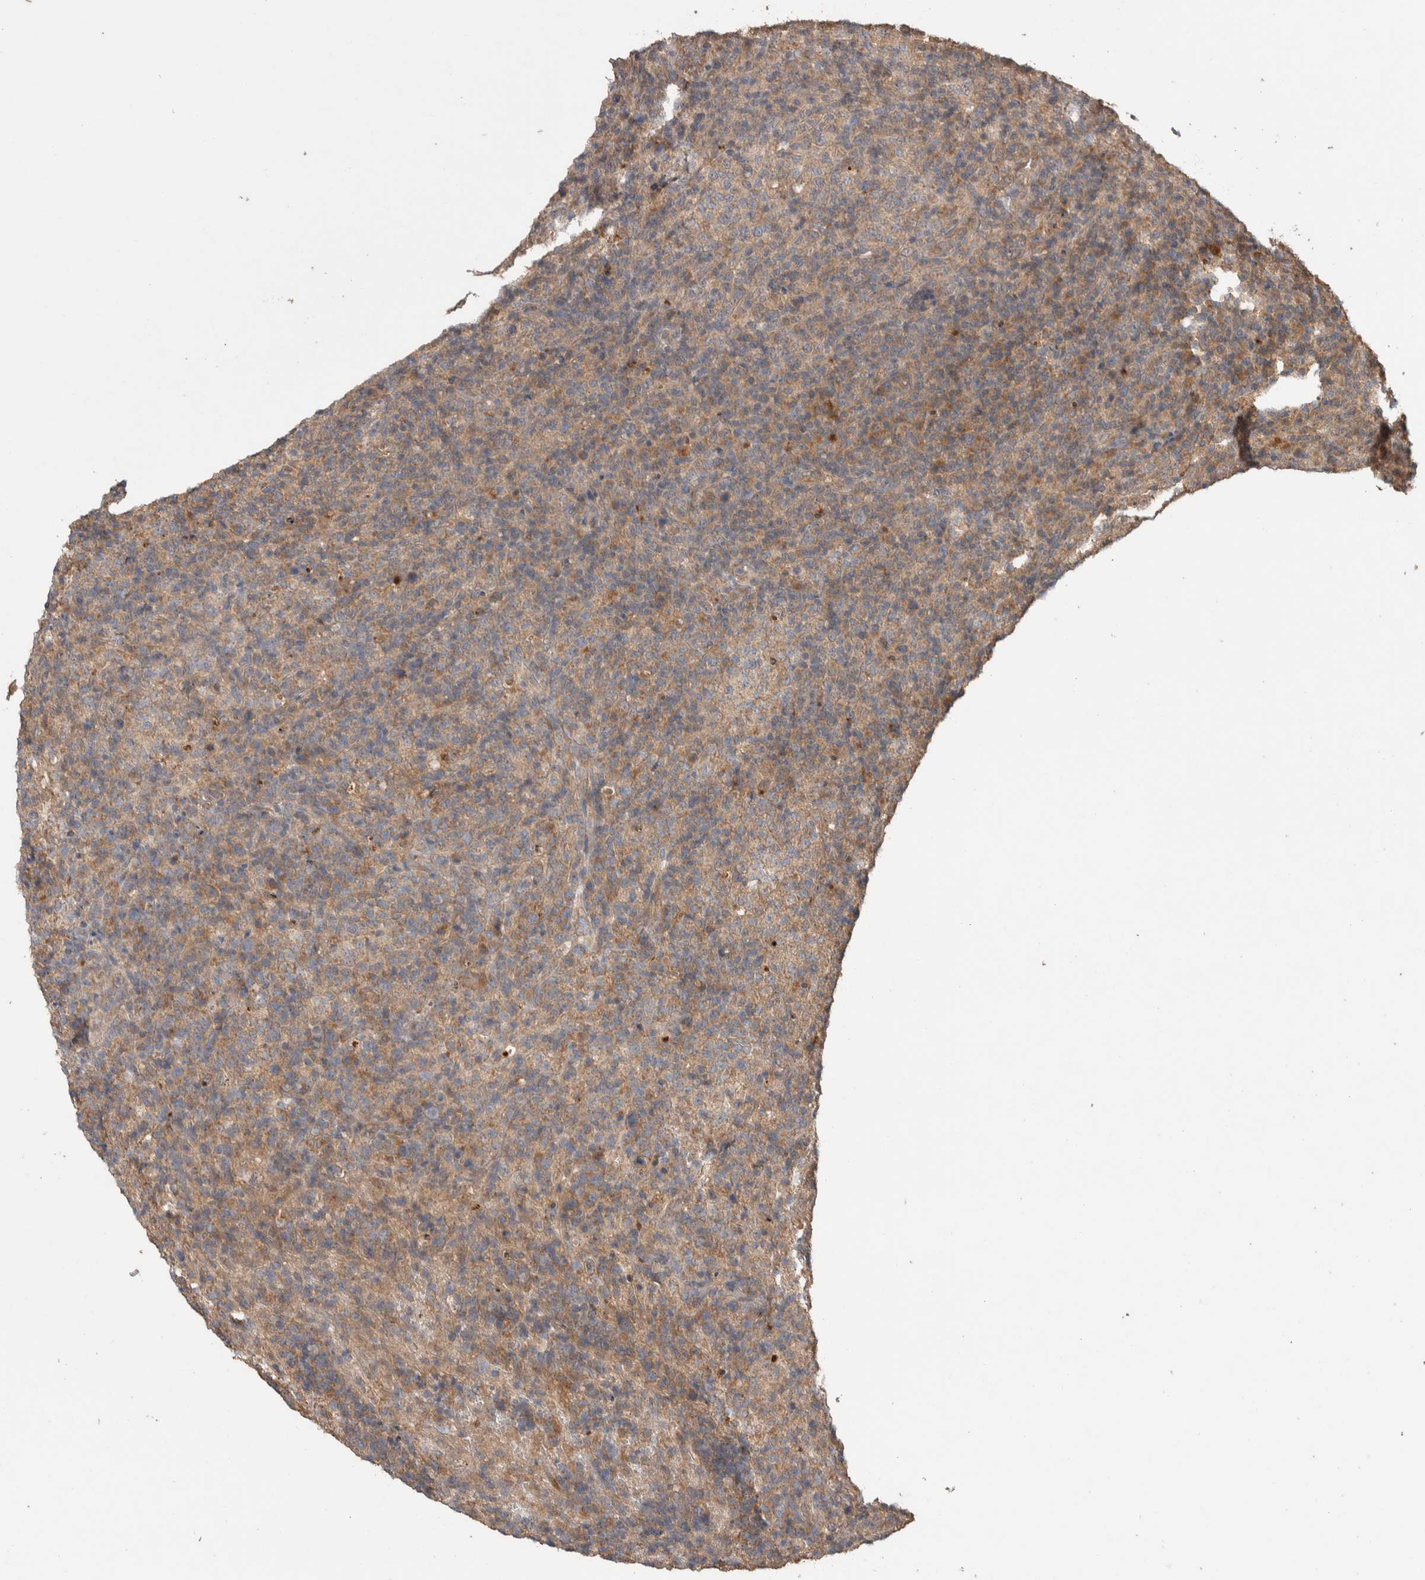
{"staining": {"intensity": "moderate", "quantity": ">75%", "location": "cytoplasmic/membranous"}, "tissue": "lymphoma", "cell_type": "Tumor cells", "image_type": "cancer", "snomed": [{"axis": "morphology", "description": "Malignant lymphoma, non-Hodgkin's type, High grade"}, {"axis": "topography", "description": "Lymph node"}], "caption": "Protein expression analysis of malignant lymphoma, non-Hodgkin's type (high-grade) demonstrates moderate cytoplasmic/membranous expression in about >75% of tumor cells.", "gene": "KCNJ5", "patient": {"sex": "female", "age": 76}}